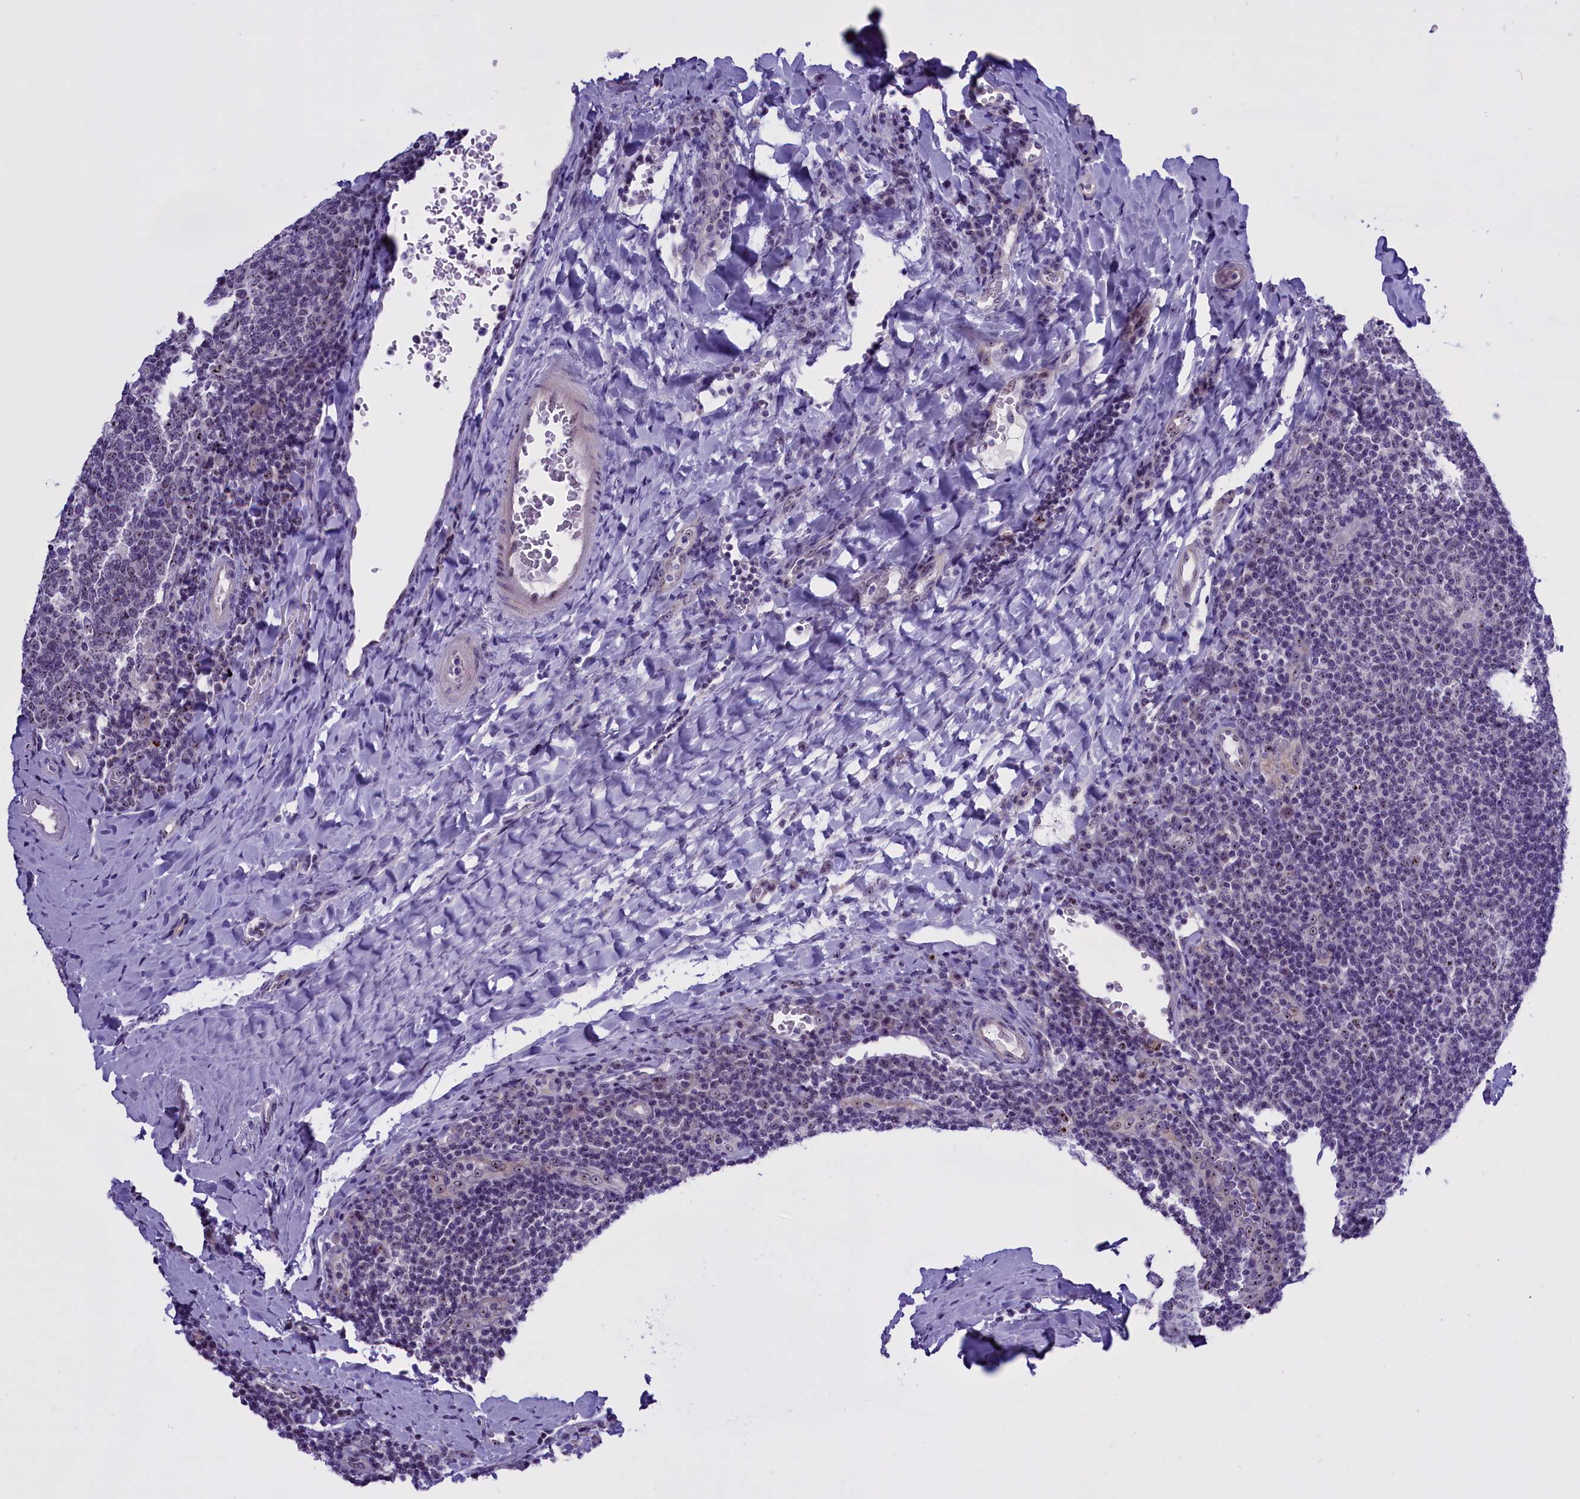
{"staining": {"intensity": "moderate", "quantity": "<25%", "location": "nuclear"}, "tissue": "tonsil", "cell_type": "Germinal center cells", "image_type": "normal", "snomed": [{"axis": "morphology", "description": "Normal tissue, NOS"}, {"axis": "topography", "description": "Tonsil"}], "caption": "Immunohistochemistry (IHC) histopathology image of benign tonsil: human tonsil stained using IHC shows low levels of moderate protein expression localized specifically in the nuclear of germinal center cells, appearing as a nuclear brown color.", "gene": "TBL3", "patient": {"sex": "male", "age": 17}}